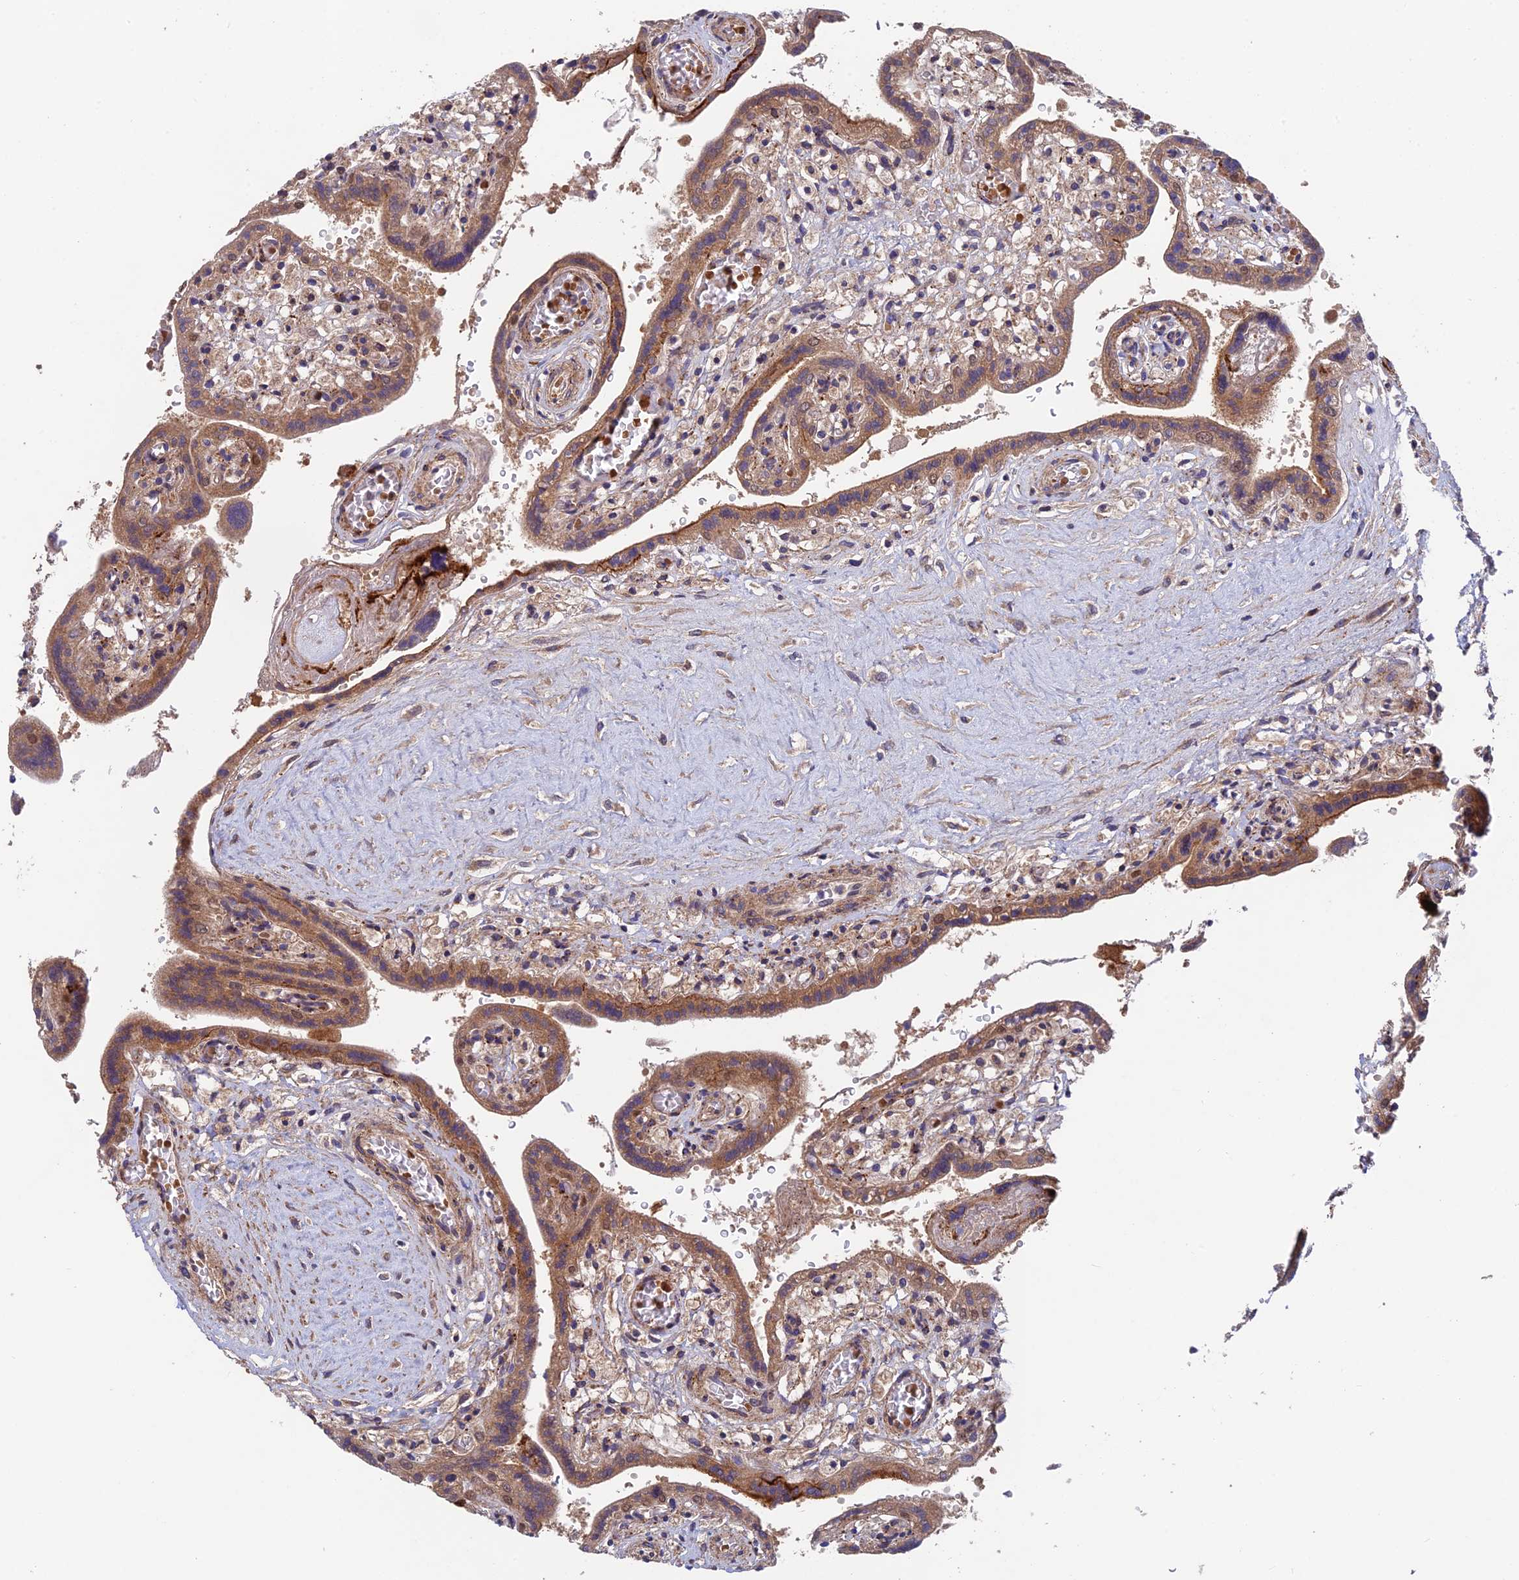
{"staining": {"intensity": "moderate", "quantity": ">75%", "location": "cytoplasmic/membranous"}, "tissue": "placenta", "cell_type": "Decidual cells", "image_type": "normal", "snomed": [{"axis": "morphology", "description": "Normal tissue, NOS"}, {"axis": "topography", "description": "Placenta"}], "caption": "Immunohistochemistry staining of unremarkable placenta, which displays medium levels of moderate cytoplasmic/membranous positivity in approximately >75% of decidual cells indicating moderate cytoplasmic/membranous protein expression. The staining was performed using DAB (3,3'-diaminobenzidine) (brown) for protein detection and nuclei were counterstained in hematoxylin (blue).", "gene": "UROS", "patient": {"sex": "female", "age": 37}}